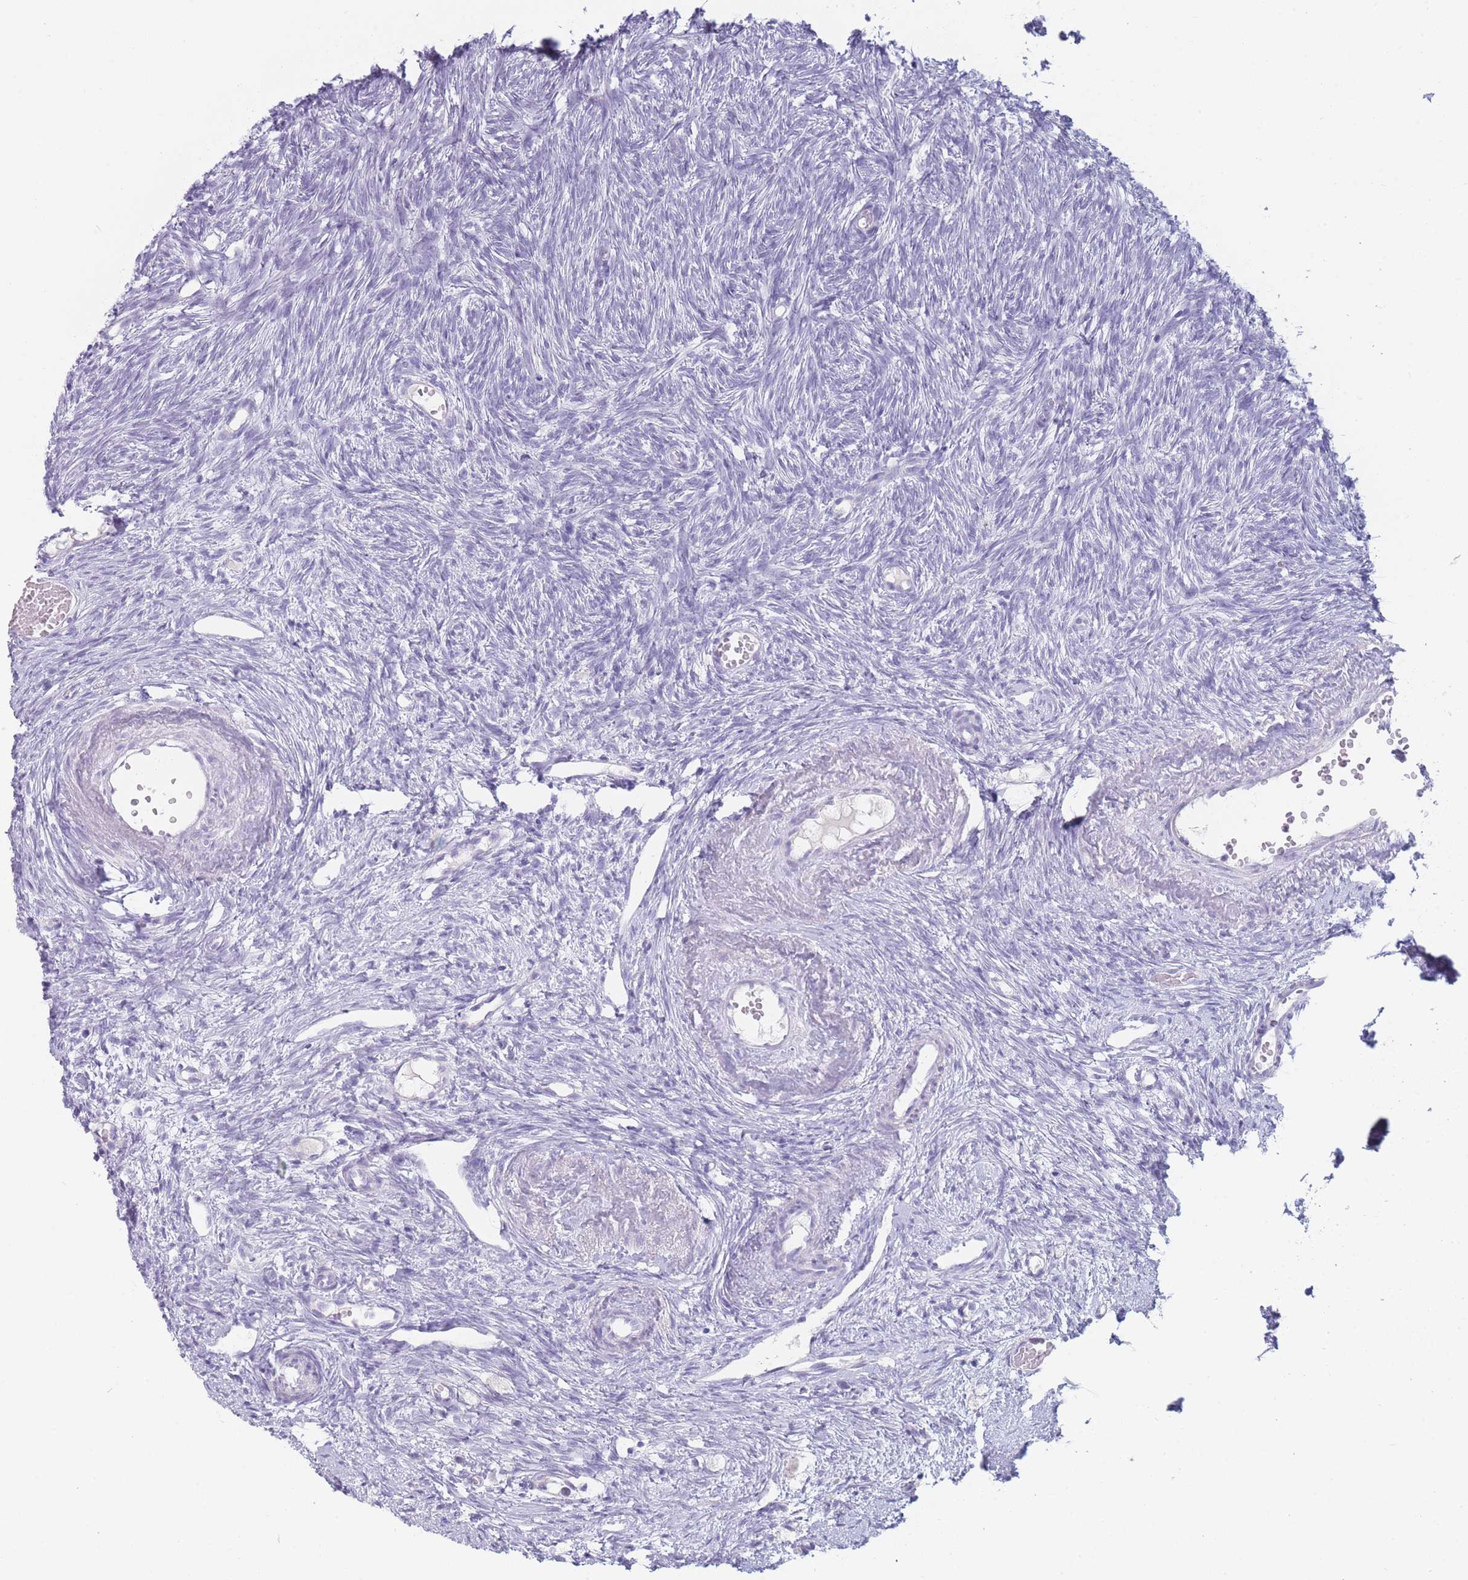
{"staining": {"intensity": "negative", "quantity": "none", "location": "none"}, "tissue": "ovary", "cell_type": "Ovarian stroma cells", "image_type": "normal", "snomed": [{"axis": "morphology", "description": "Normal tissue, NOS"}, {"axis": "topography", "description": "Ovary"}], "caption": "Protein analysis of benign ovary exhibits no significant expression in ovarian stroma cells.", "gene": "GPR12", "patient": {"sex": "female", "age": 51}}